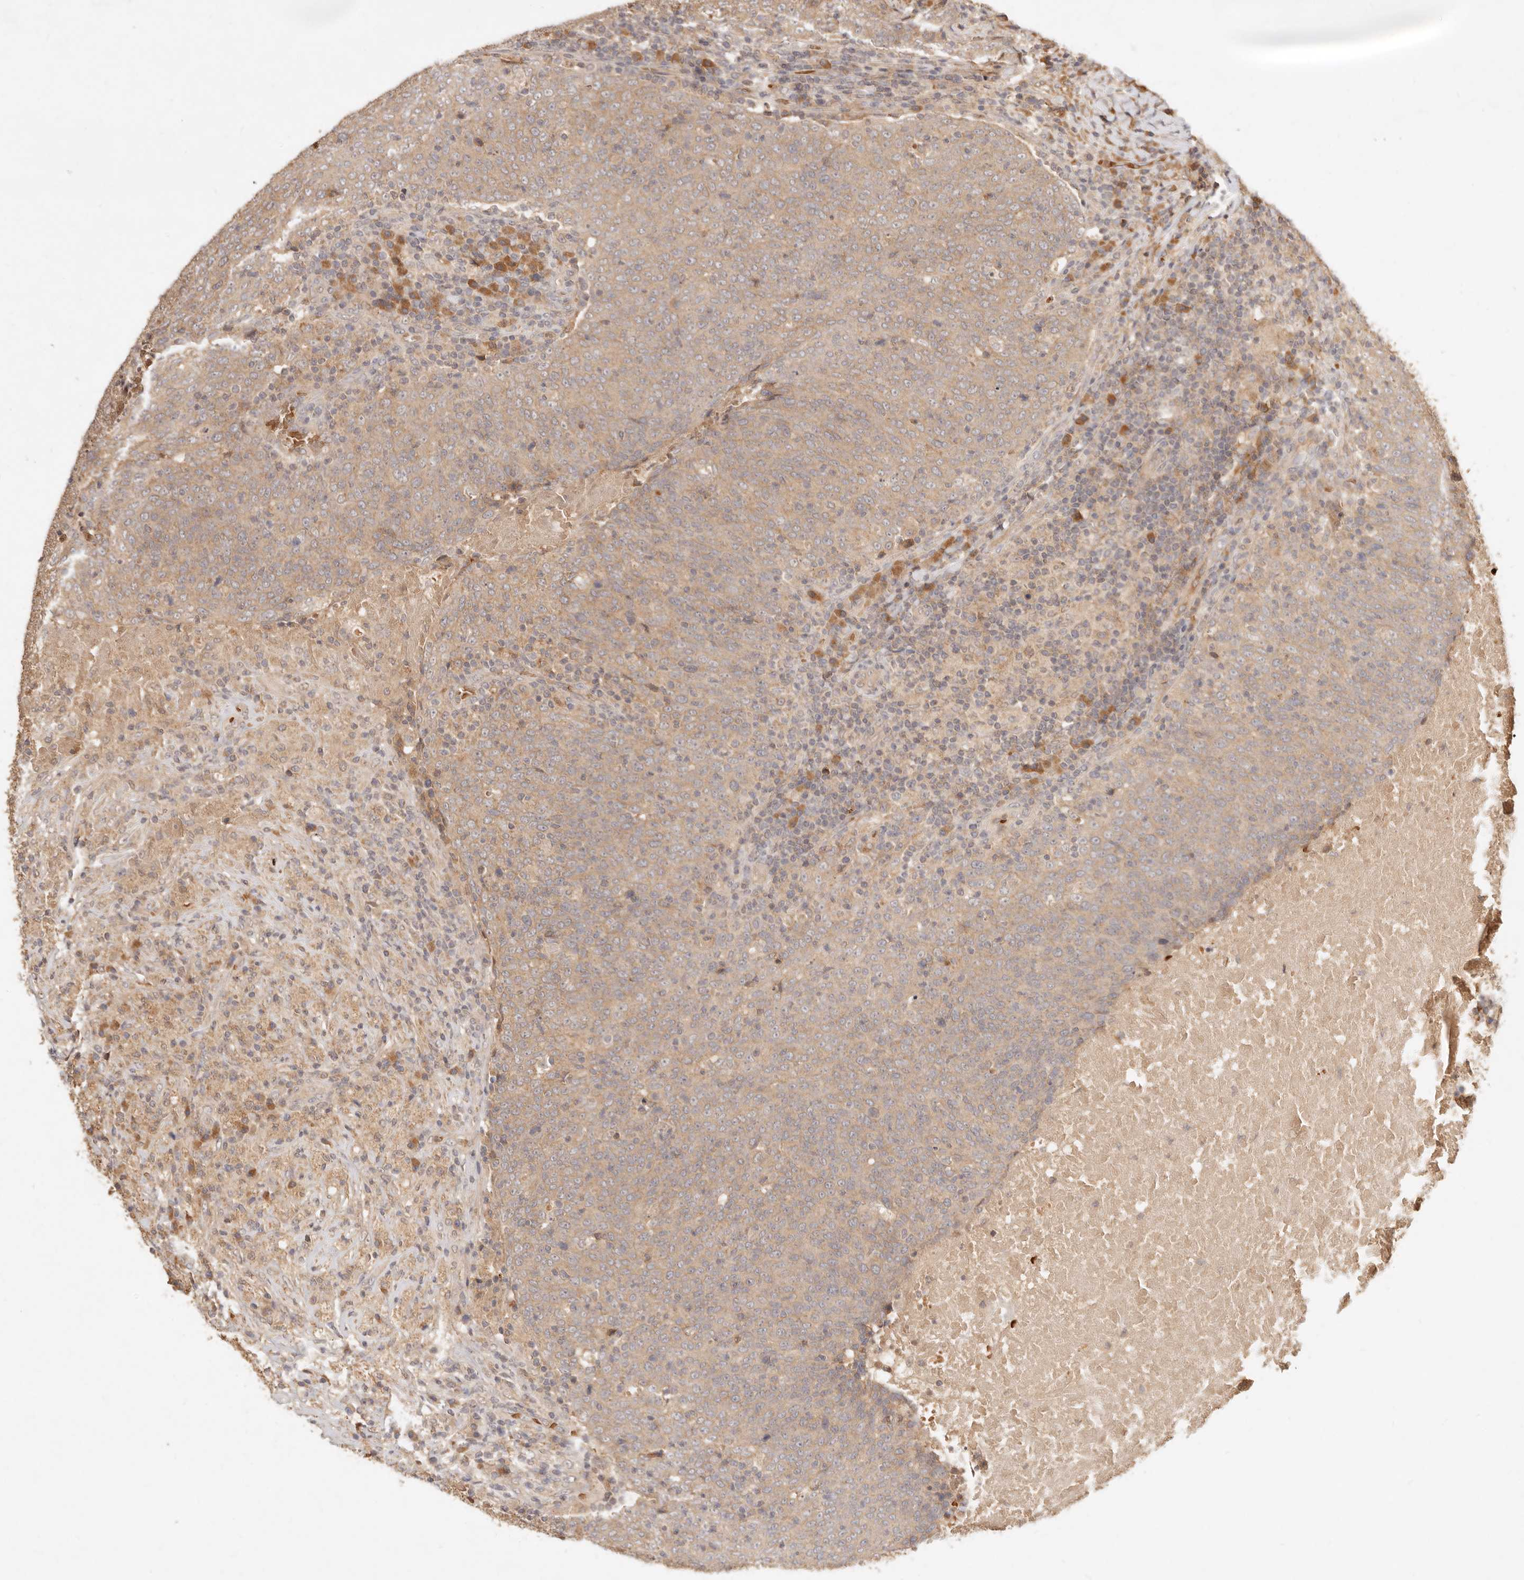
{"staining": {"intensity": "moderate", "quantity": ">75%", "location": "cytoplasmic/membranous"}, "tissue": "head and neck cancer", "cell_type": "Tumor cells", "image_type": "cancer", "snomed": [{"axis": "morphology", "description": "Squamous cell carcinoma, NOS"}, {"axis": "morphology", "description": "Squamous cell carcinoma, metastatic, NOS"}, {"axis": "topography", "description": "Lymph node"}, {"axis": "topography", "description": "Head-Neck"}], "caption": "Approximately >75% of tumor cells in human head and neck cancer reveal moderate cytoplasmic/membranous protein positivity as visualized by brown immunohistochemical staining.", "gene": "FREM2", "patient": {"sex": "male", "age": 62}}